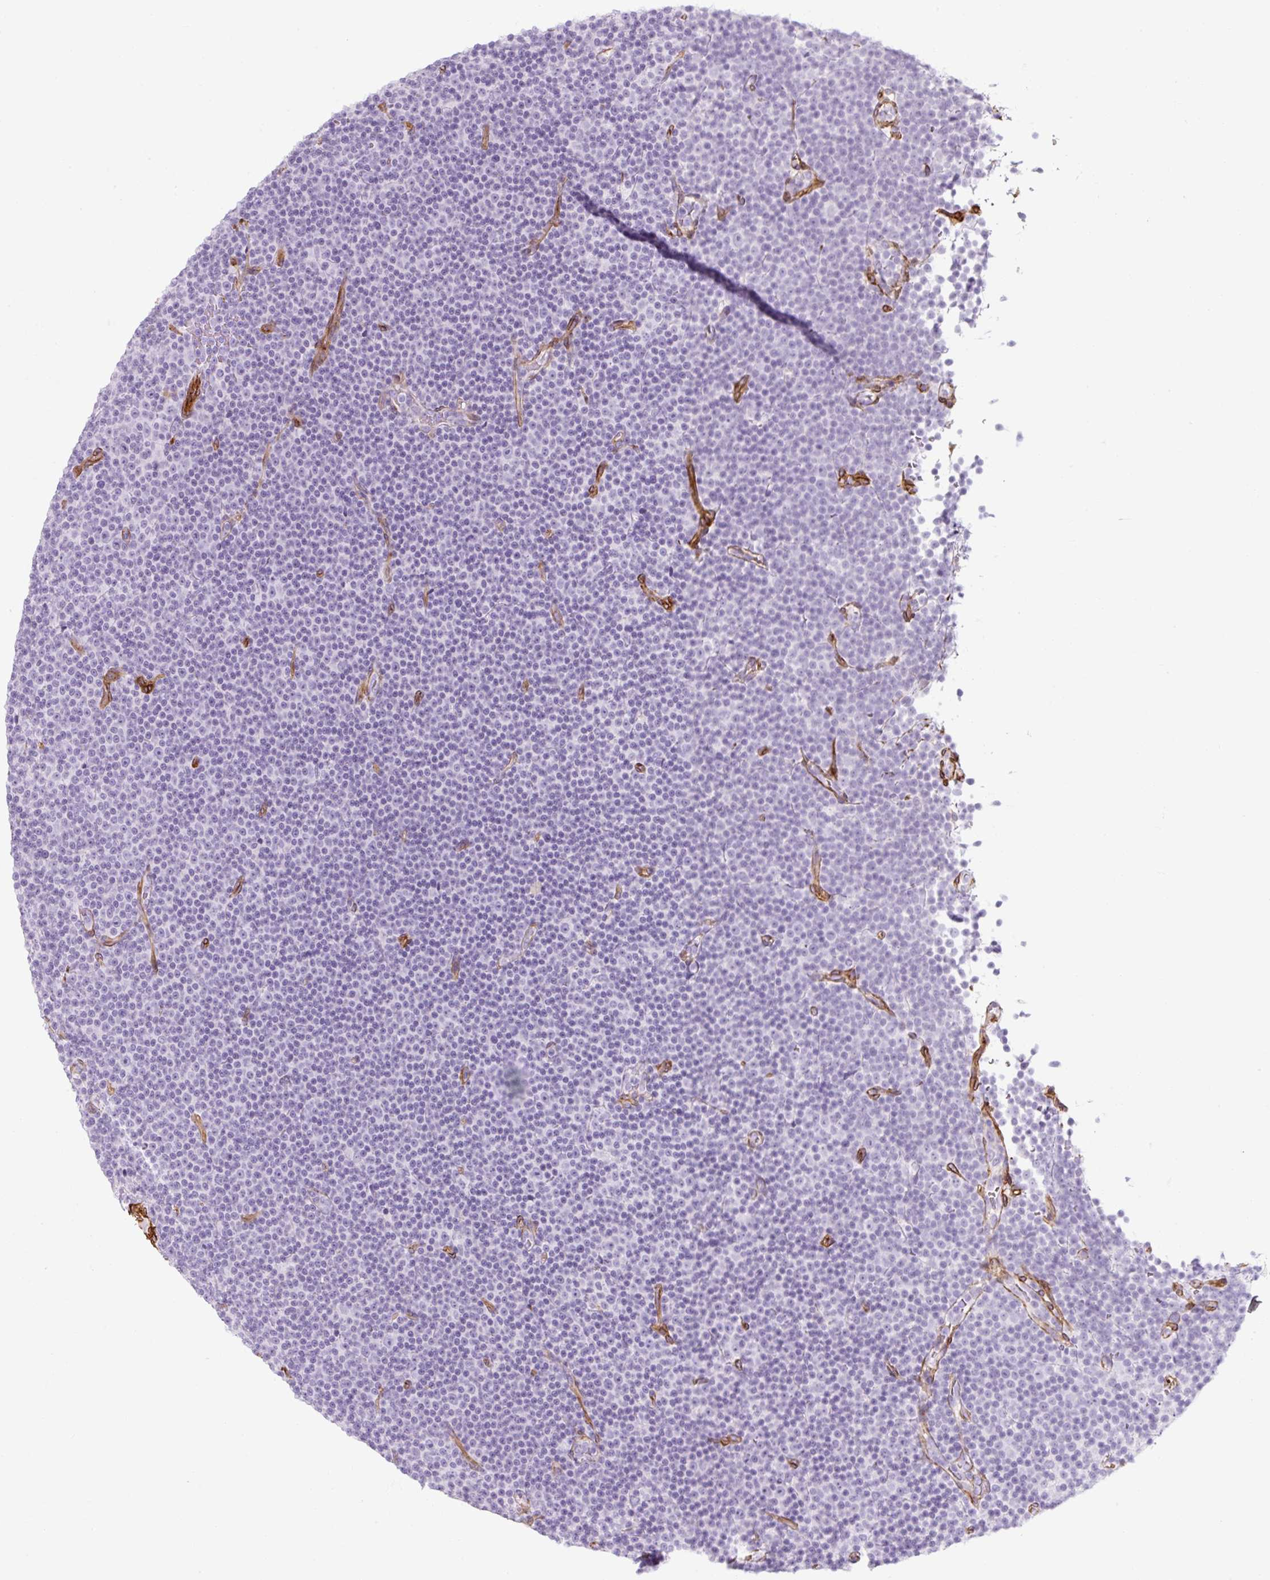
{"staining": {"intensity": "negative", "quantity": "none", "location": "none"}, "tissue": "lymphoma", "cell_type": "Tumor cells", "image_type": "cancer", "snomed": [{"axis": "morphology", "description": "Malignant lymphoma, non-Hodgkin's type, Low grade"}, {"axis": "topography", "description": "Lymph node"}], "caption": "Immunohistochemical staining of low-grade malignant lymphoma, non-Hodgkin's type displays no significant positivity in tumor cells.", "gene": "CAVIN3", "patient": {"sex": "female", "age": 67}}